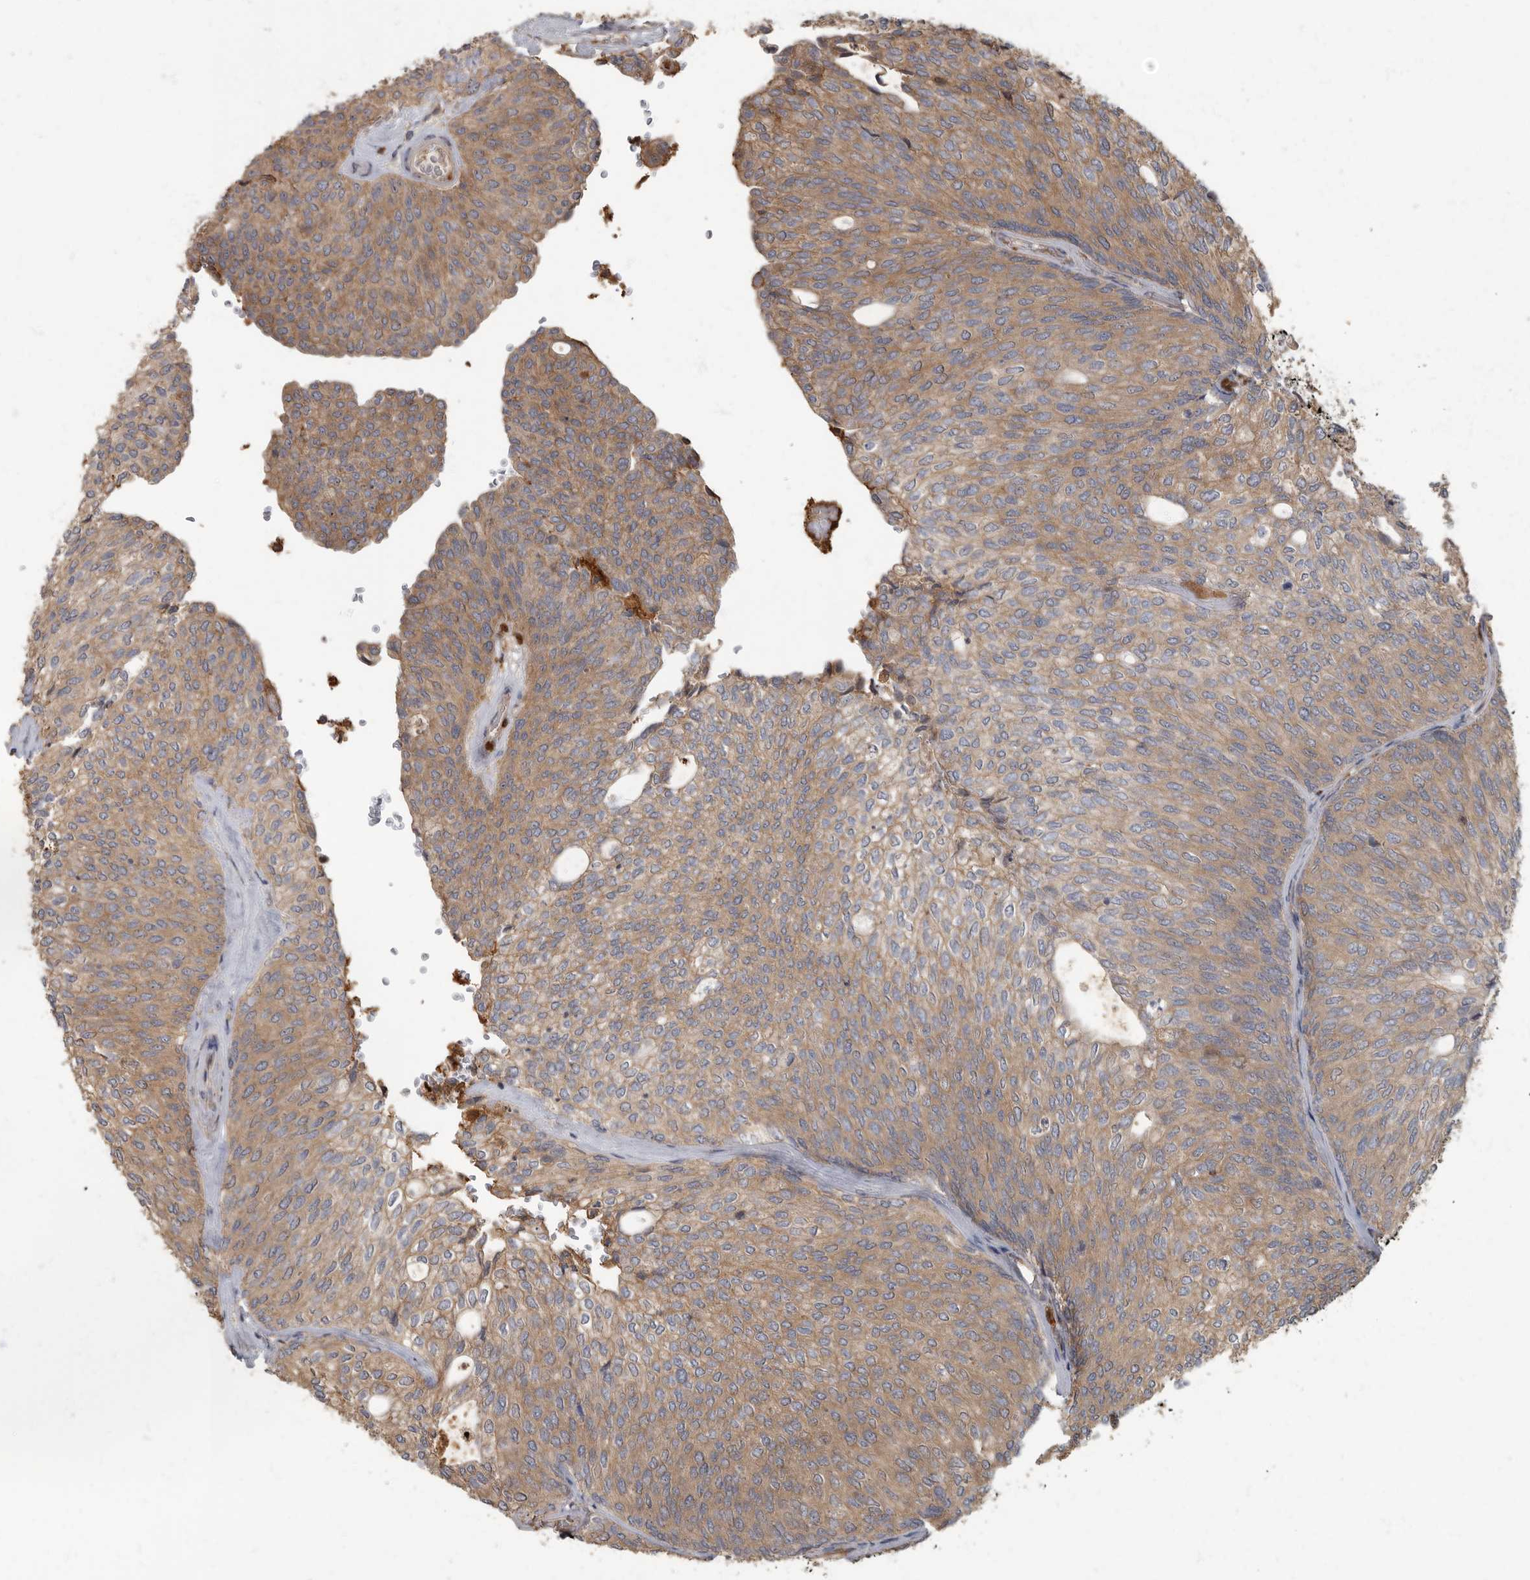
{"staining": {"intensity": "moderate", "quantity": ">75%", "location": "cytoplasmic/membranous"}, "tissue": "urothelial cancer", "cell_type": "Tumor cells", "image_type": "cancer", "snomed": [{"axis": "morphology", "description": "Urothelial carcinoma, Low grade"}, {"axis": "topography", "description": "Urinary bladder"}], "caption": "Immunohistochemical staining of urothelial carcinoma (low-grade) displays medium levels of moderate cytoplasmic/membranous protein expression in approximately >75% of tumor cells. (Brightfield microscopy of DAB IHC at high magnification).", "gene": "DAAM1", "patient": {"sex": "female", "age": 79}}